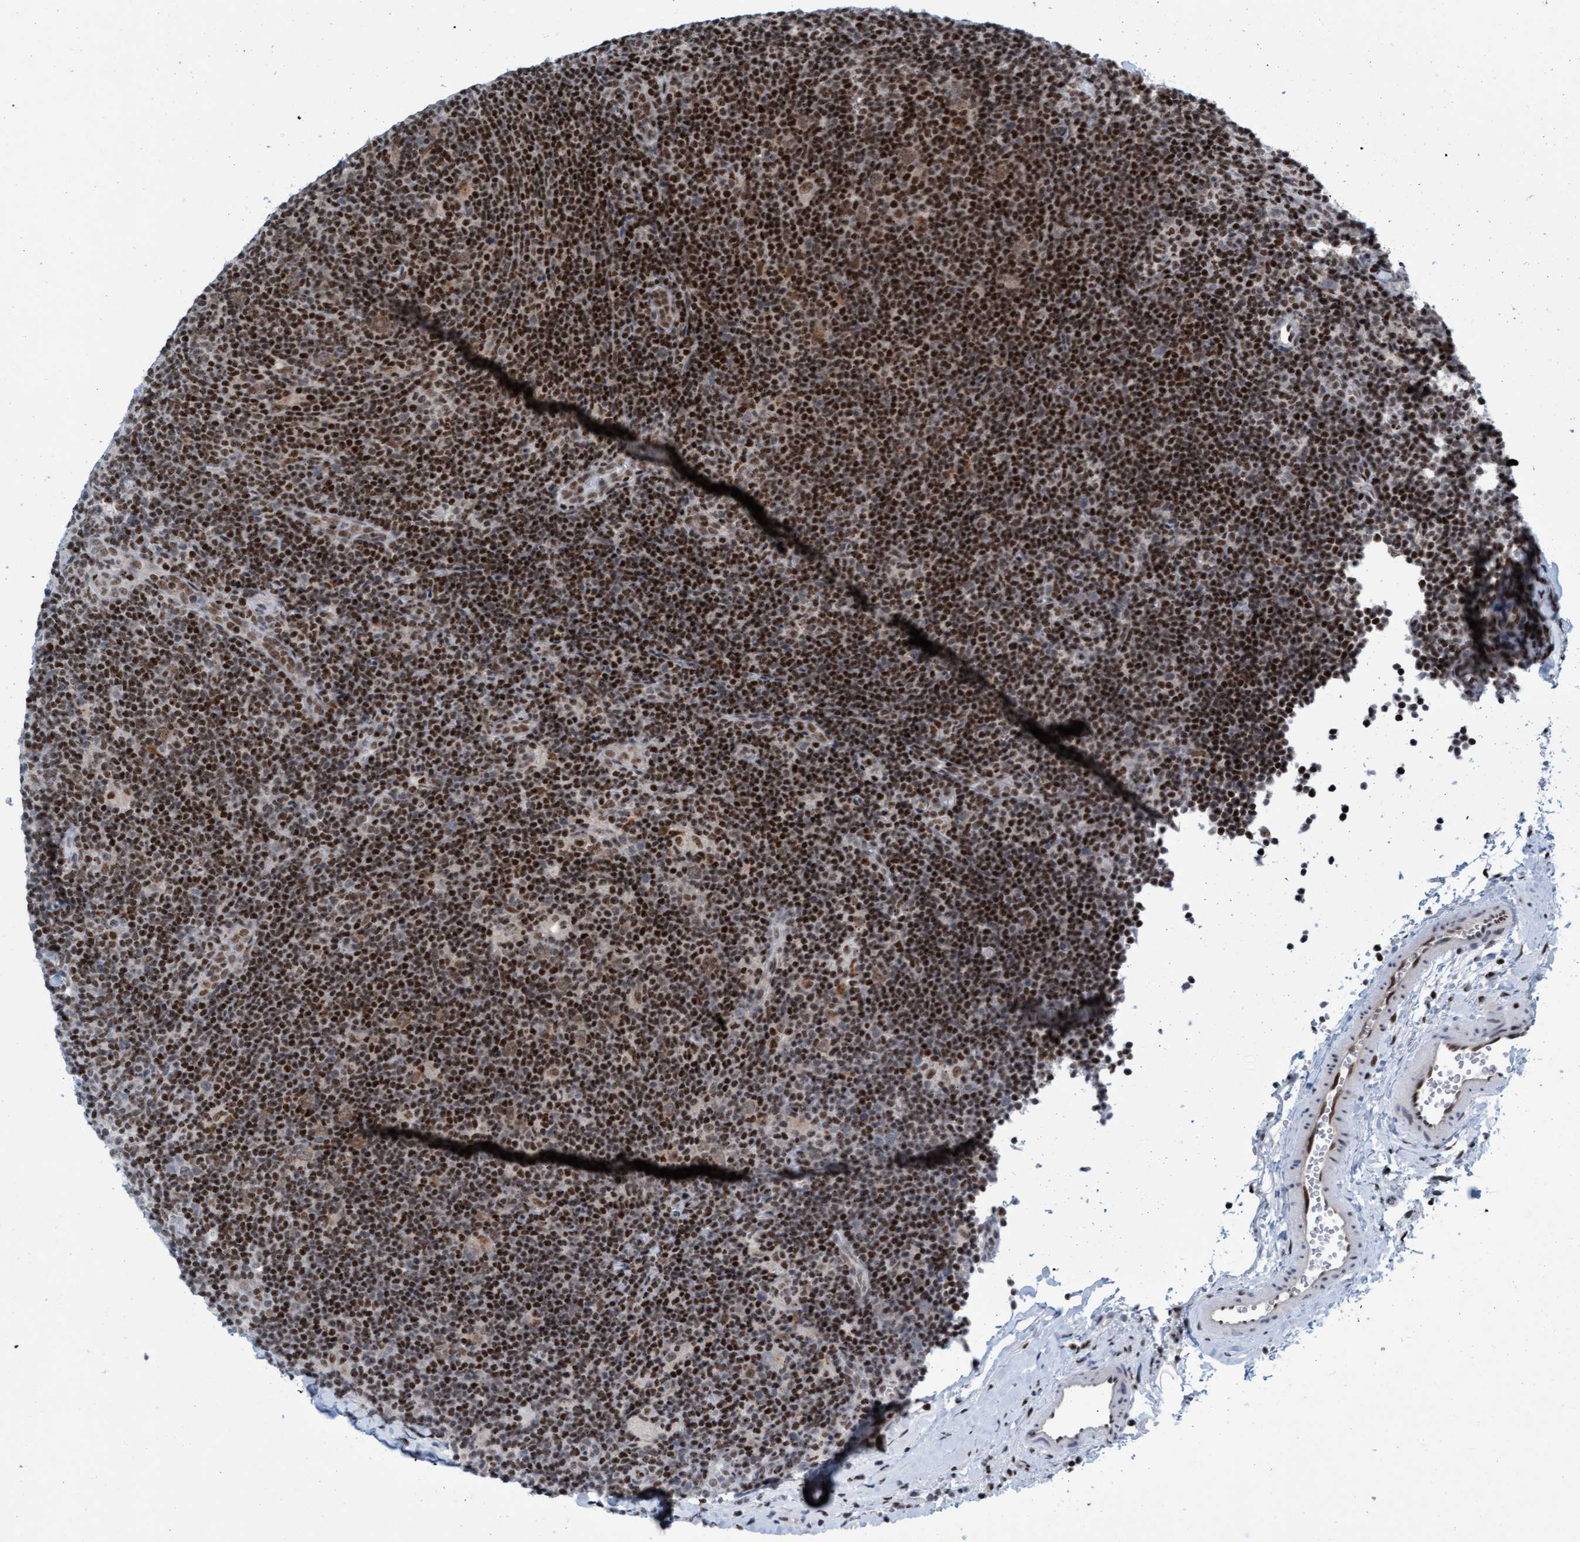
{"staining": {"intensity": "weak", "quantity": ">75%", "location": "cytoplasmic/membranous,nuclear"}, "tissue": "lymphoma", "cell_type": "Tumor cells", "image_type": "cancer", "snomed": [{"axis": "morphology", "description": "Hodgkin's disease, NOS"}, {"axis": "topography", "description": "Lymph node"}], "caption": "Immunohistochemistry (IHC) of Hodgkin's disease reveals low levels of weak cytoplasmic/membranous and nuclear positivity in approximately >75% of tumor cells.", "gene": "GLRX2", "patient": {"sex": "female", "age": 57}}